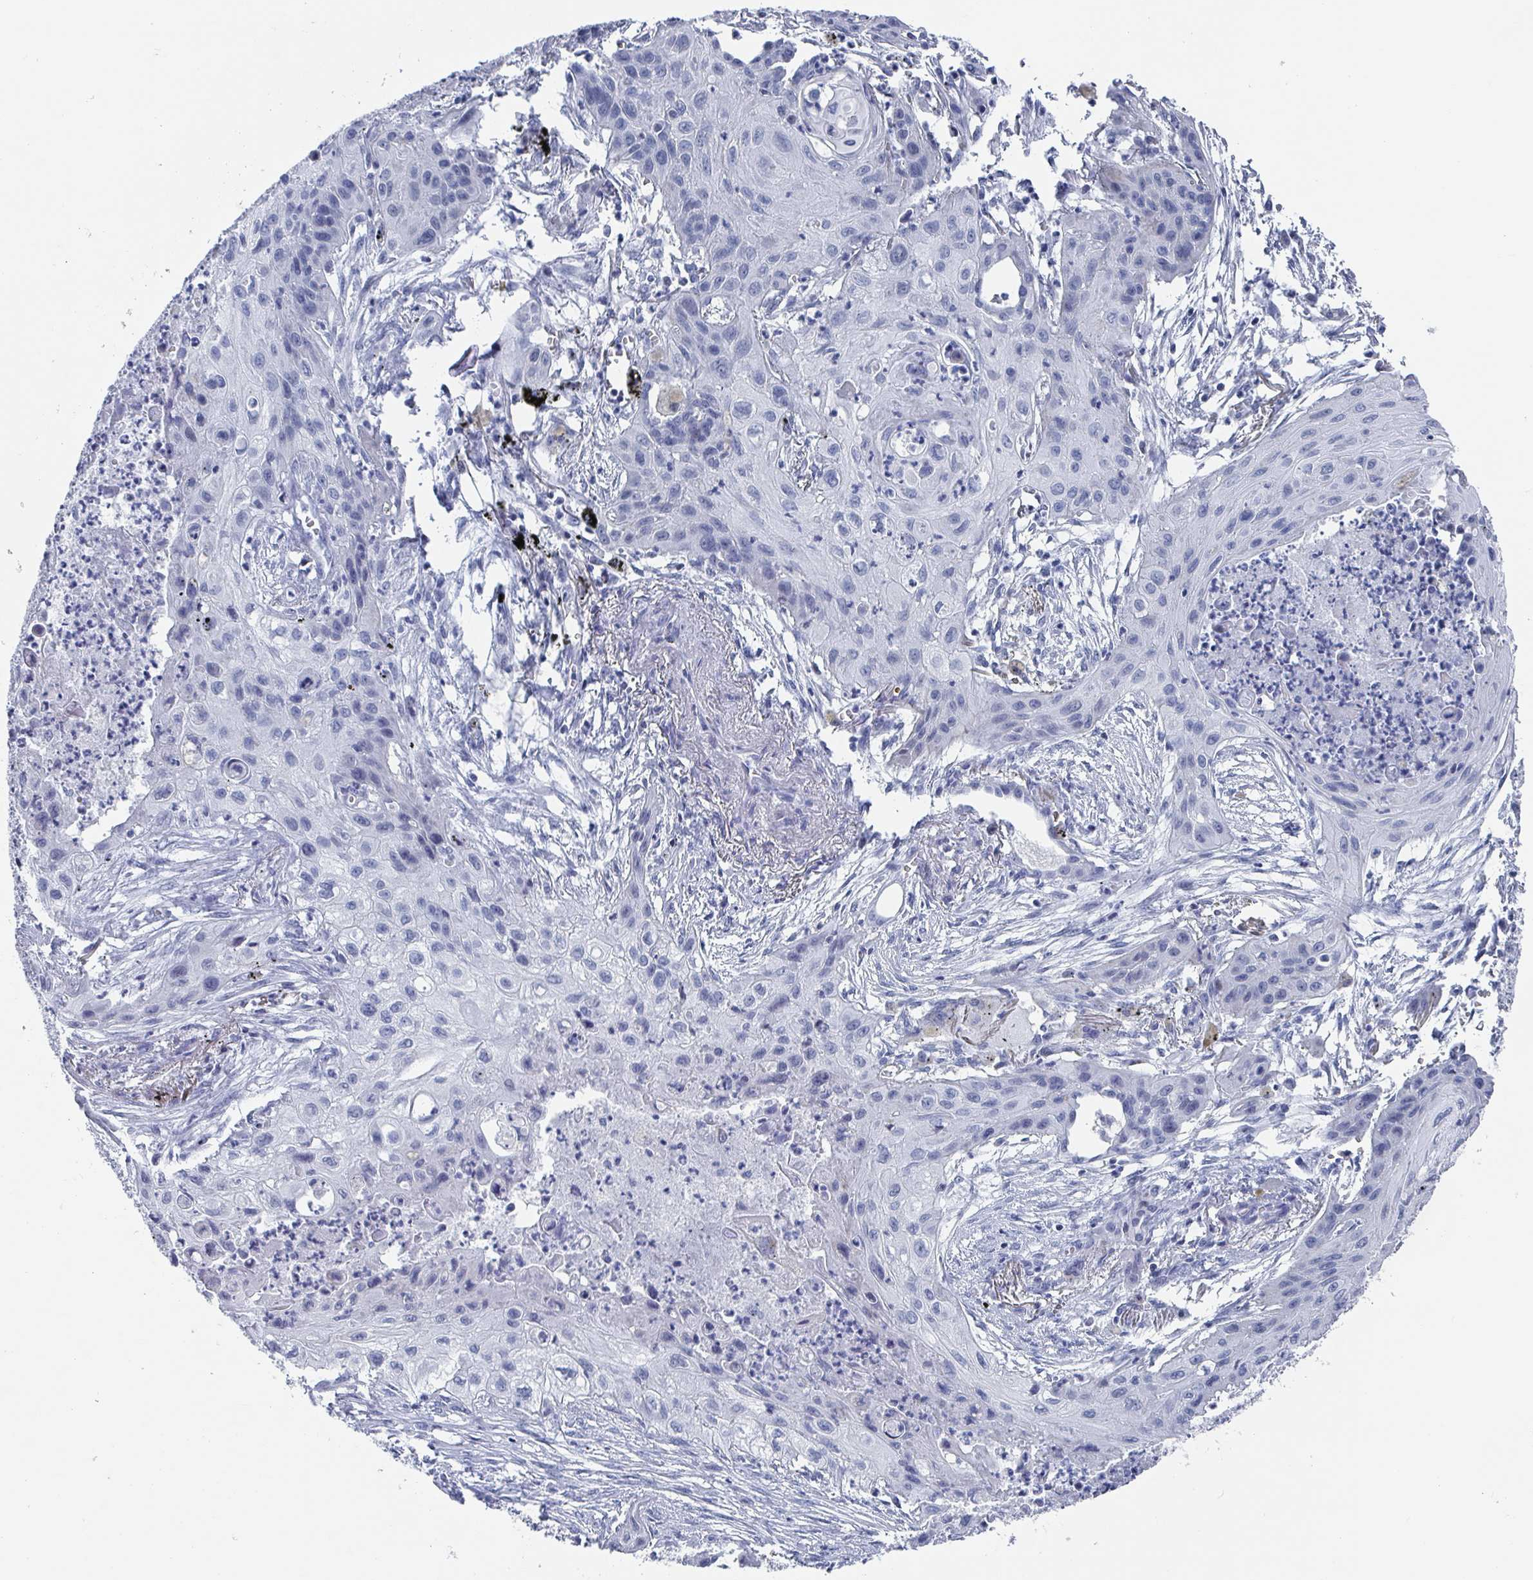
{"staining": {"intensity": "negative", "quantity": "none", "location": "none"}, "tissue": "lung cancer", "cell_type": "Tumor cells", "image_type": "cancer", "snomed": [{"axis": "morphology", "description": "Squamous cell carcinoma, NOS"}, {"axis": "topography", "description": "Lung"}], "caption": "The photomicrograph demonstrates no staining of tumor cells in lung cancer.", "gene": "CAMKV", "patient": {"sex": "male", "age": 71}}